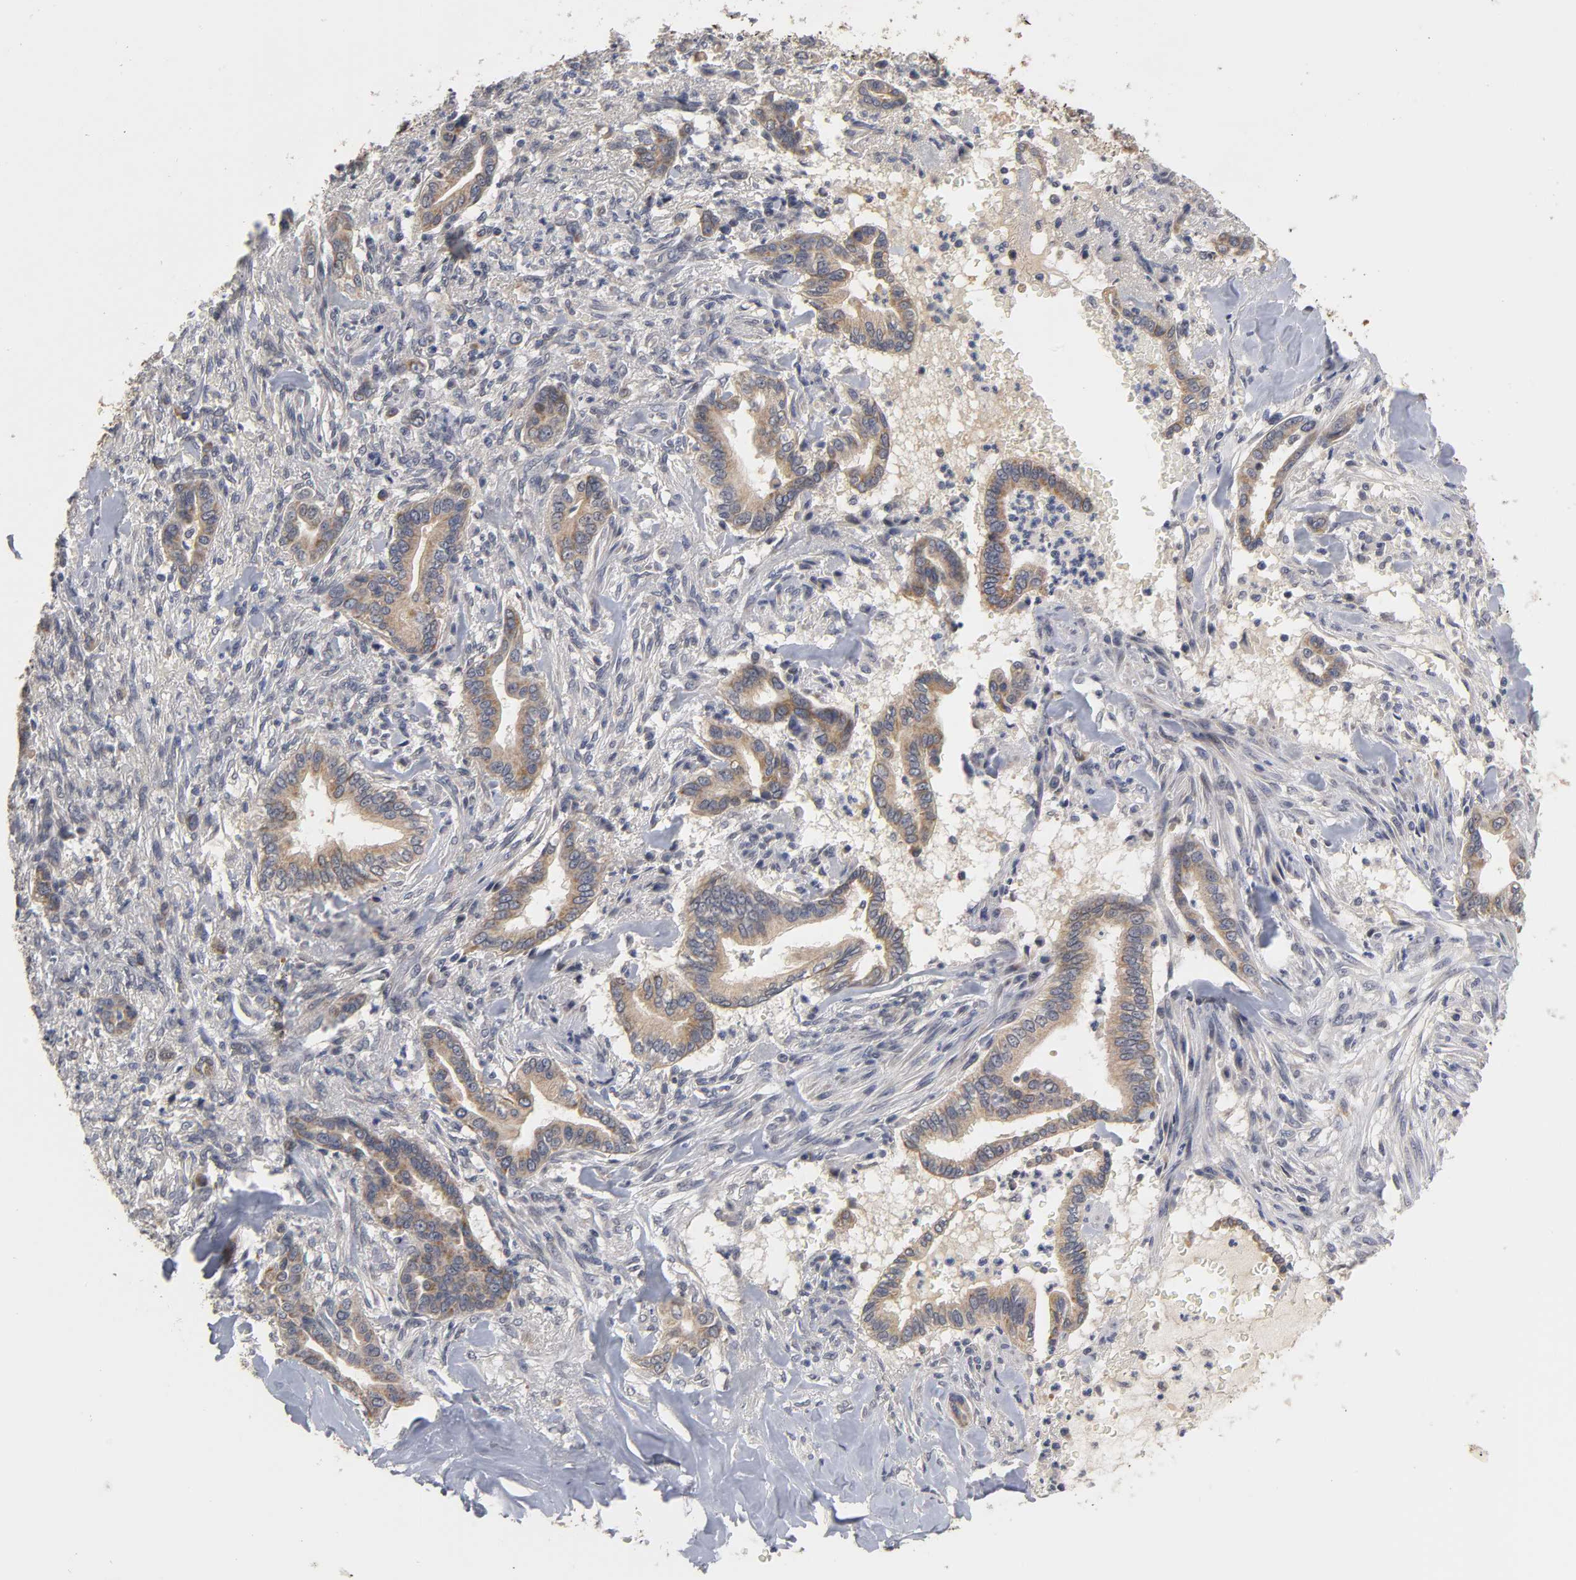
{"staining": {"intensity": "moderate", "quantity": ">75%", "location": "cytoplasmic/membranous"}, "tissue": "liver cancer", "cell_type": "Tumor cells", "image_type": "cancer", "snomed": [{"axis": "morphology", "description": "Cholangiocarcinoma"}, {"axis": "topography", "description": "Liver"}], "caption": "Moderate cytoplasmic/membranous positivity is seen in approximately >75% of tumor cells in liver cancer.", "gene": "GSTZ1", "patient": {"sex": "female", "age": 67}}